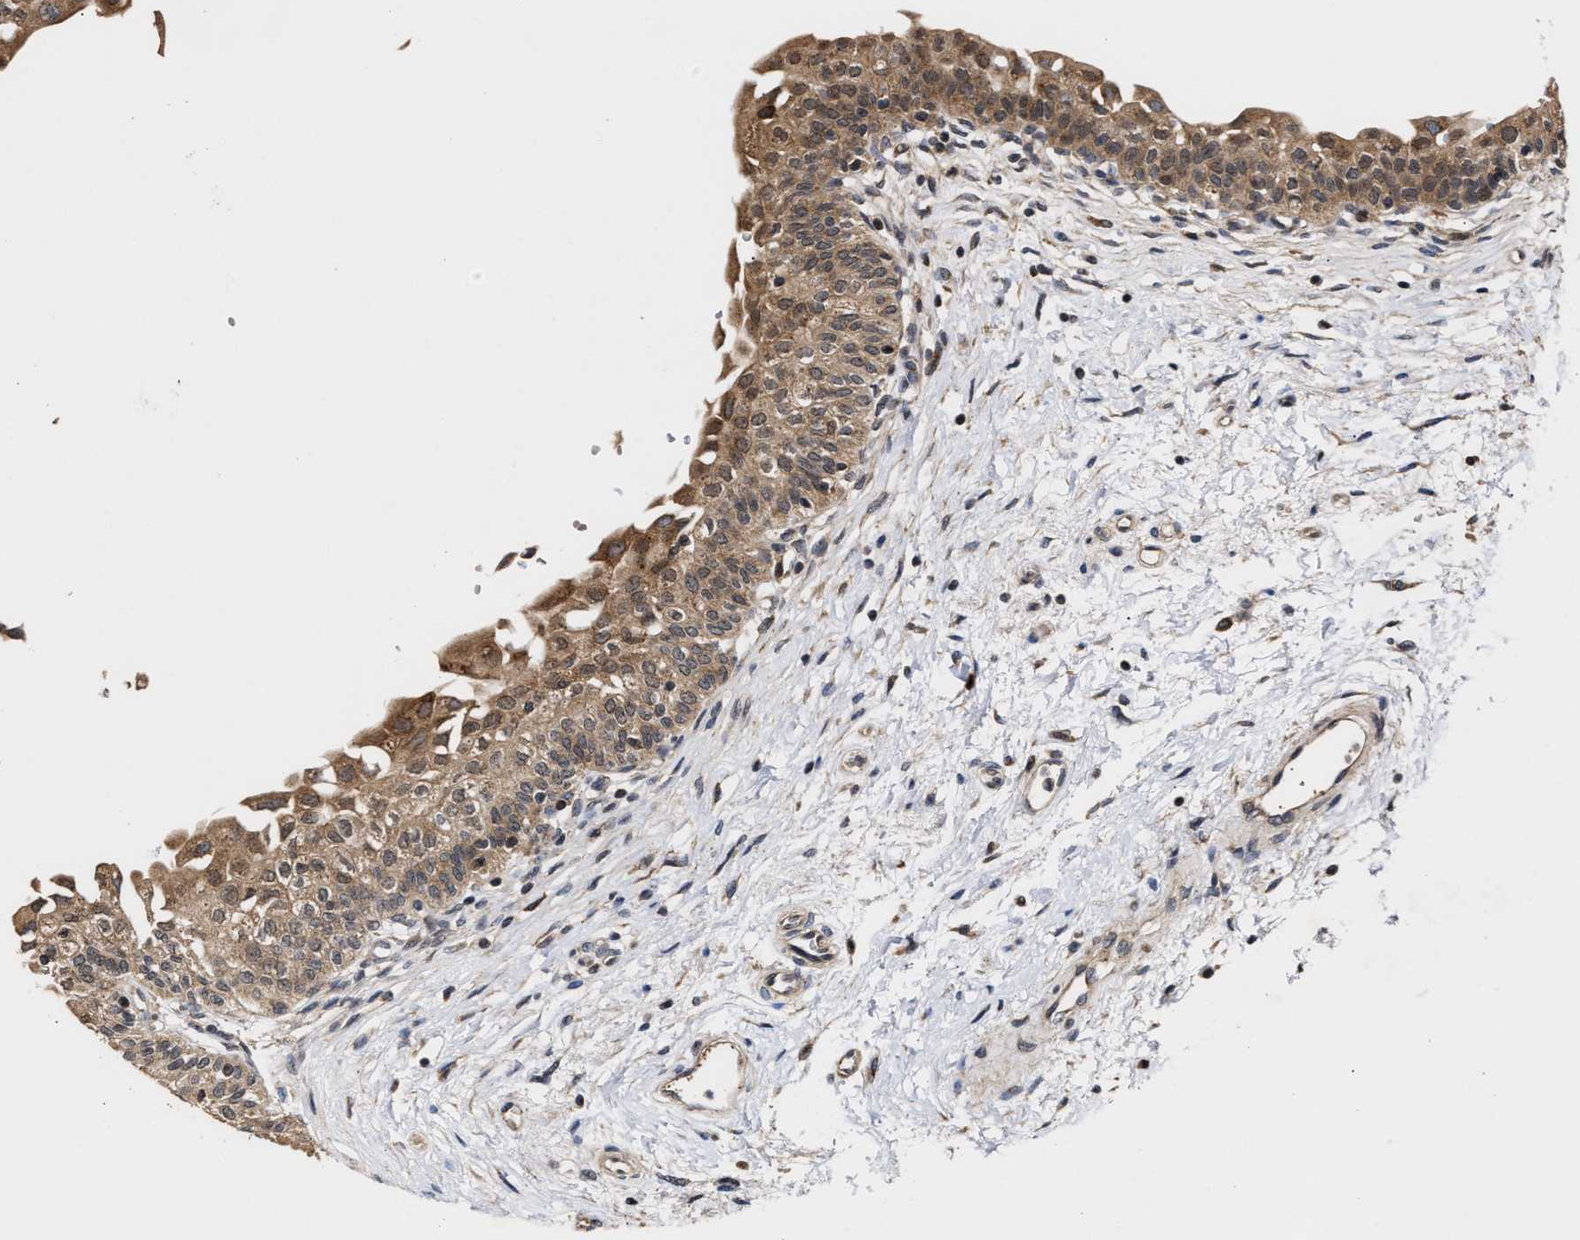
{"staining": {"intensity": "moderate", "quantity": ">75%", "location": "cytoplasmic/membranous"}, "tissue": "urinary bladder", "cell_type": "Urothelial cells", "image_type": "normal", "snomed": [{"axis": "morphology", "description": "Normal tissue, NOS"}, {"axis": "topography", "description": "Urinary bladder"}], "caption": "Urinary bladder was stained to show a protein in brown. There is medium levels of moderate cytoplasmic/membranous staining in approximately >75% of urothelial cells.", "gene": "CLIP2", "patient": {"sex": "male", "age": 55}}